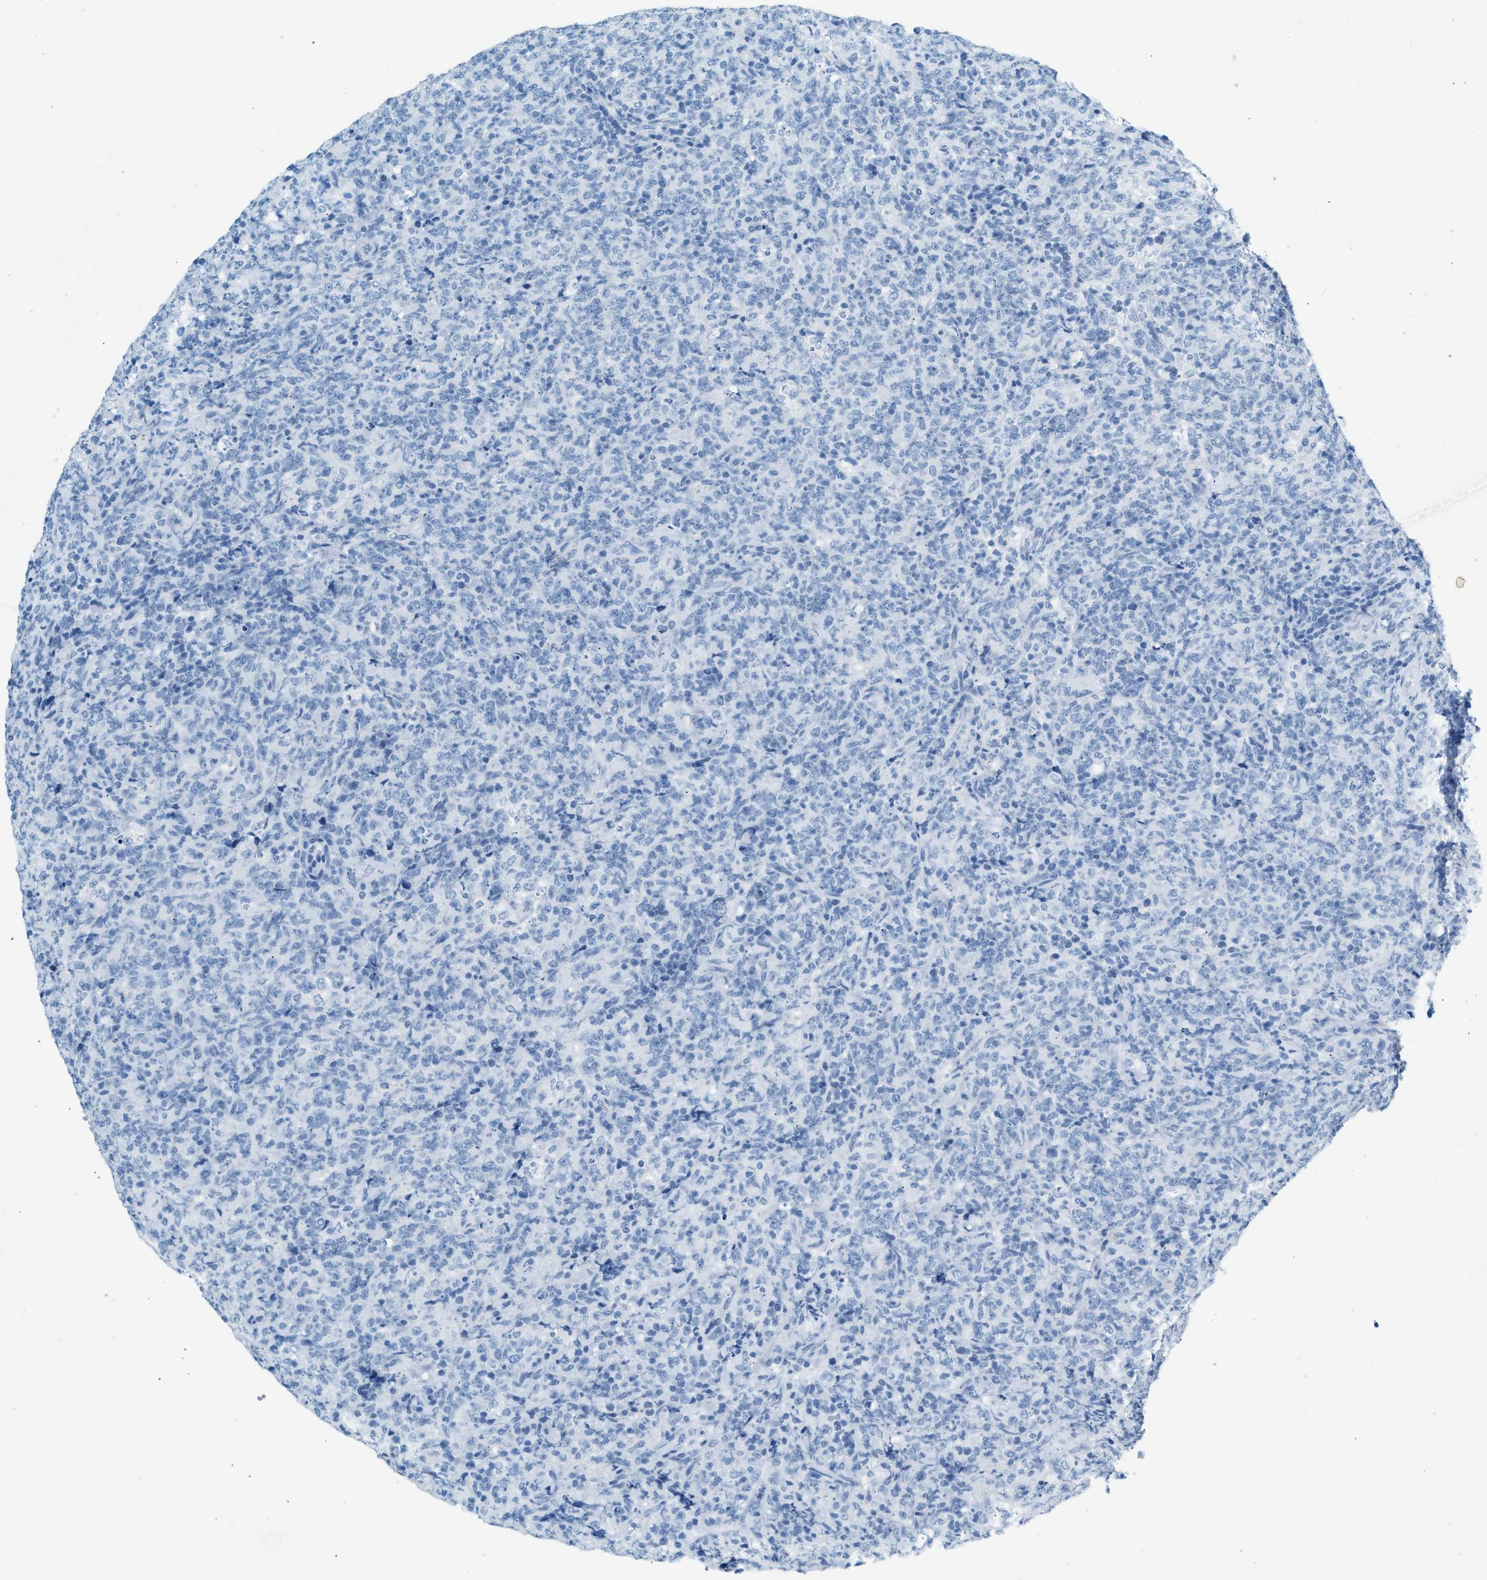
{"staining": {"intensity": "negative", "quantity": "none", "location": "none"}, "tissue": "lymphoma", "cell_type": "Tumor cells", "image_type": "cancer", "snomed": [{"axis": "morphology", "description": "Malignant lymphoma, non-Hodgkin's type, High grade"}, {"axis": "topography", "description": "Tonsil"}], "caption": "Immunohistochemistry image of neoplastic tissue: human malignant lymphoma, non-Hodgkin's type (high-grade) stained with DAB demonstrates no significant protein expression in tumor cells.", "gene": "HHATL", "patient": {"sex": "female", "age": 36}}